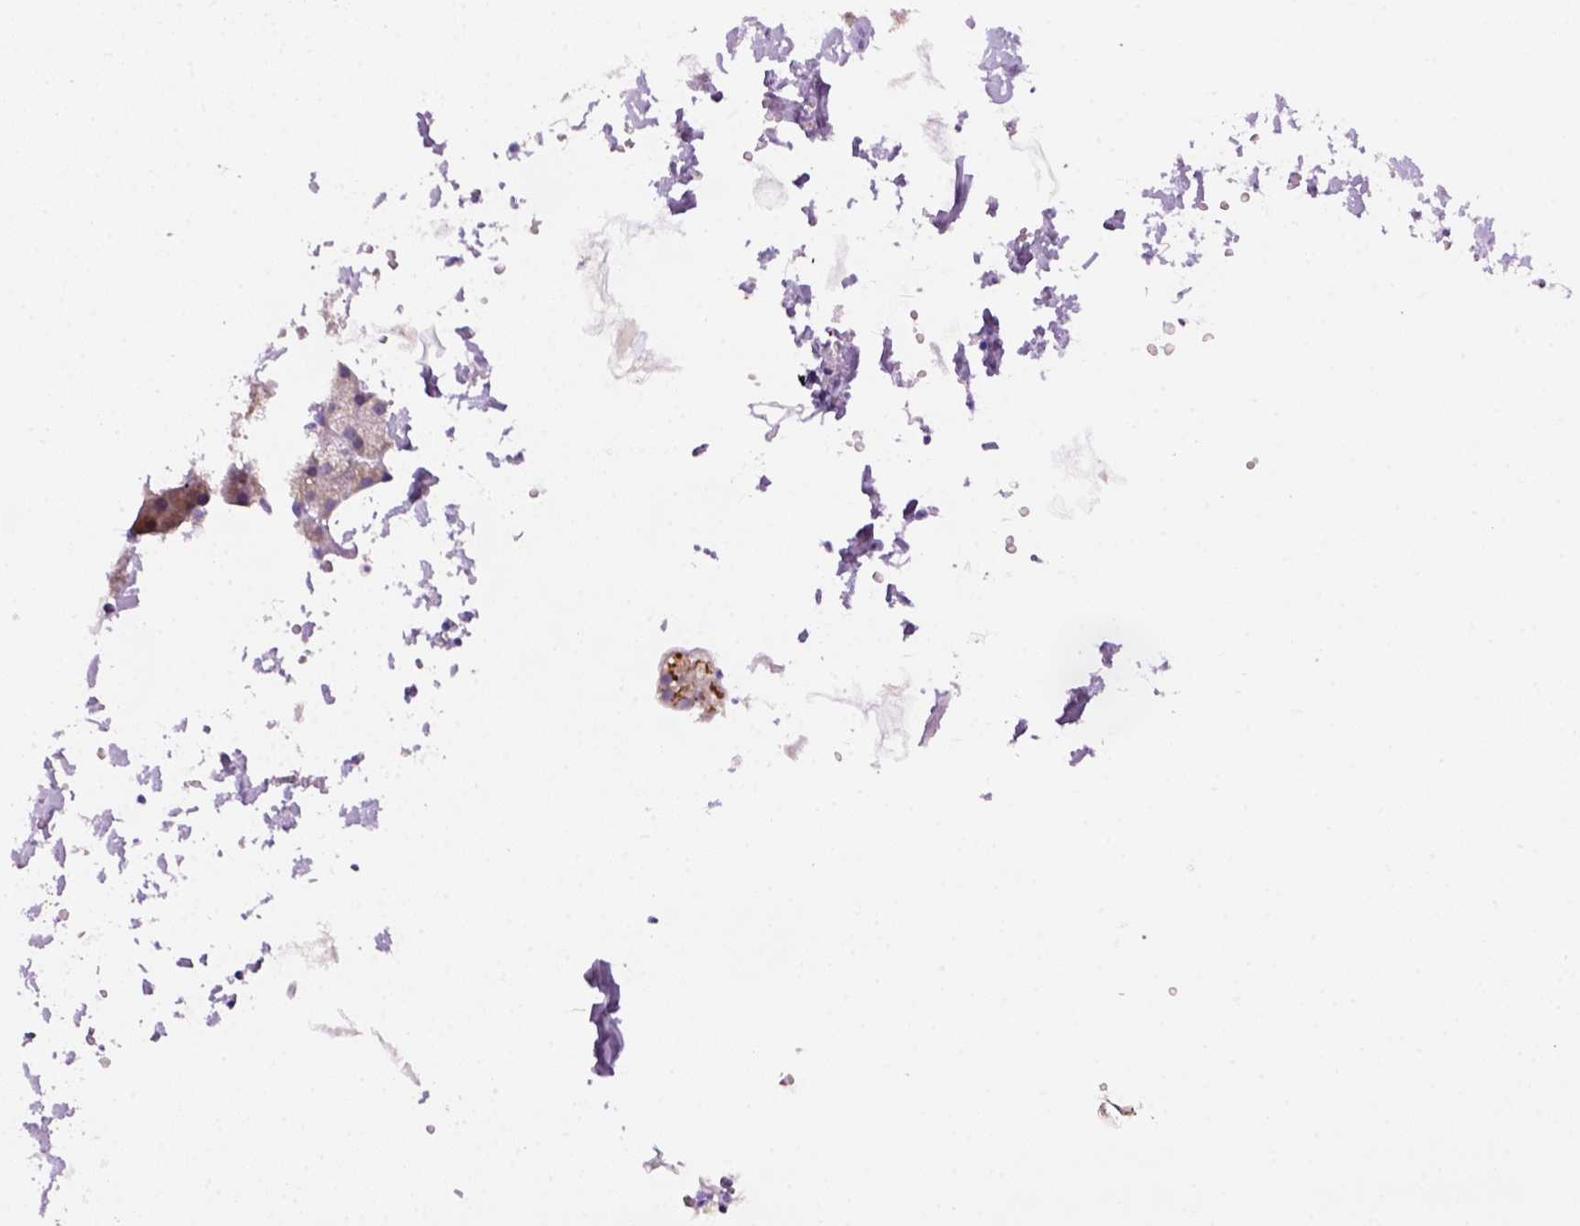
{"staining": {"intensity": "moderate", "quantity": "25%-75%", "location": "cytoplasmic/membranous"}, "tissue": "salivary gland", "cell_type": "Glandular cells", "image_type": "normal", "snomed": [{"axis": "morphology", "description": "Normal tissue, NOS"}, {"axis": "topography", "description": "Salivary gland"}], "caption": "Unremarkable salivary gland demonstrates moderate cytoplasmic/membranous staining in about 25%-75% of glandular cells.", "gene": "DNAH11", "patient": {"sex": "male", "age": 38}}